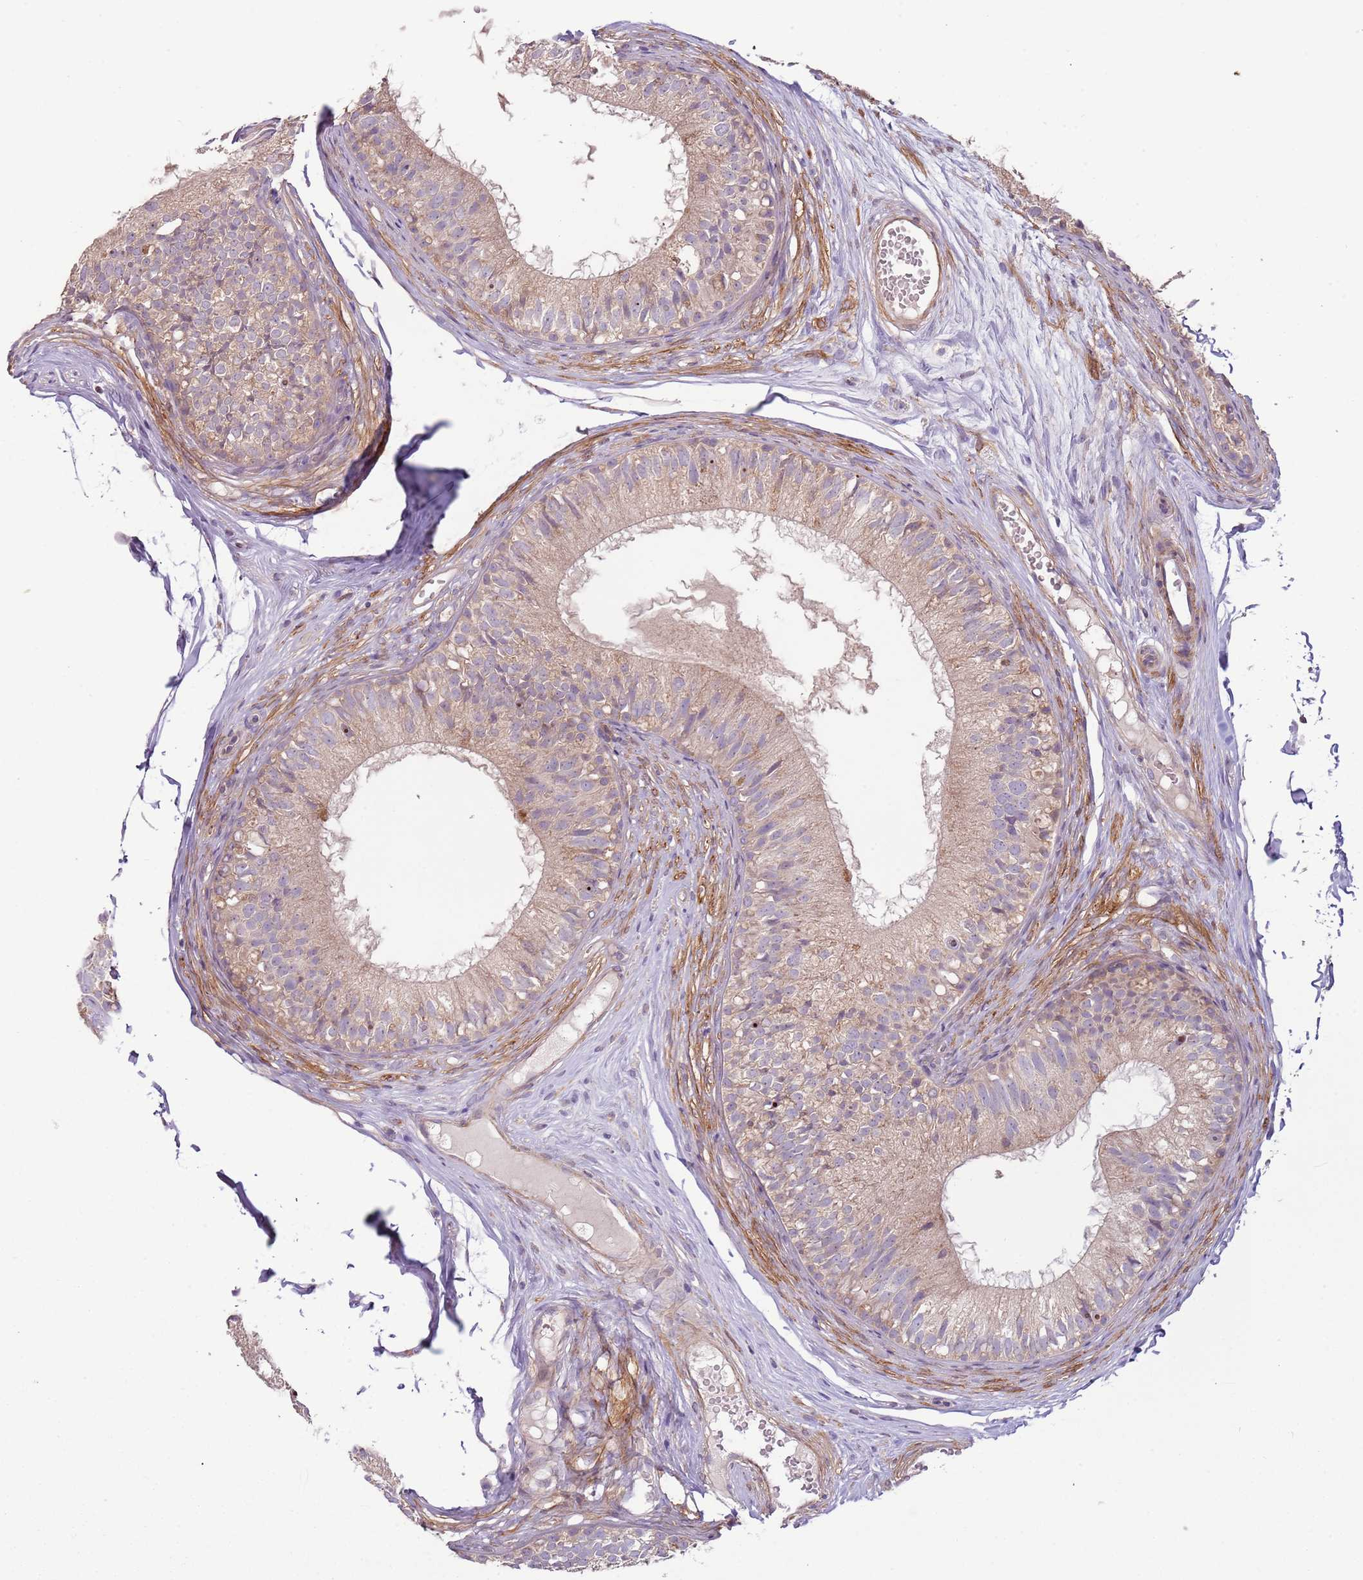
{"staining": {"intensity": "moderate", "quantity": "<25%", "location": "cytoplasmic/membranous"}, "tissue": "epididymis", "cell_type": "Glandular cells", "image_type": "normal", "snomed": [{"axis": "morphology", "description": "Normal tissue, NOS"}, {"axis": "morphology", "description": "Seminoma in situ"}, {"axis": "topography", "description": "Testis"}, {"axis": "topography", "description": "Epididymis"}], "caption": "Glandular cells display low levels of moderate cytoplasmic/membranous expression in approximately <25% of cells in unremarkable epididymis.", "gene": "DTD2", "patient": {"sex": "male", "age": 28}}